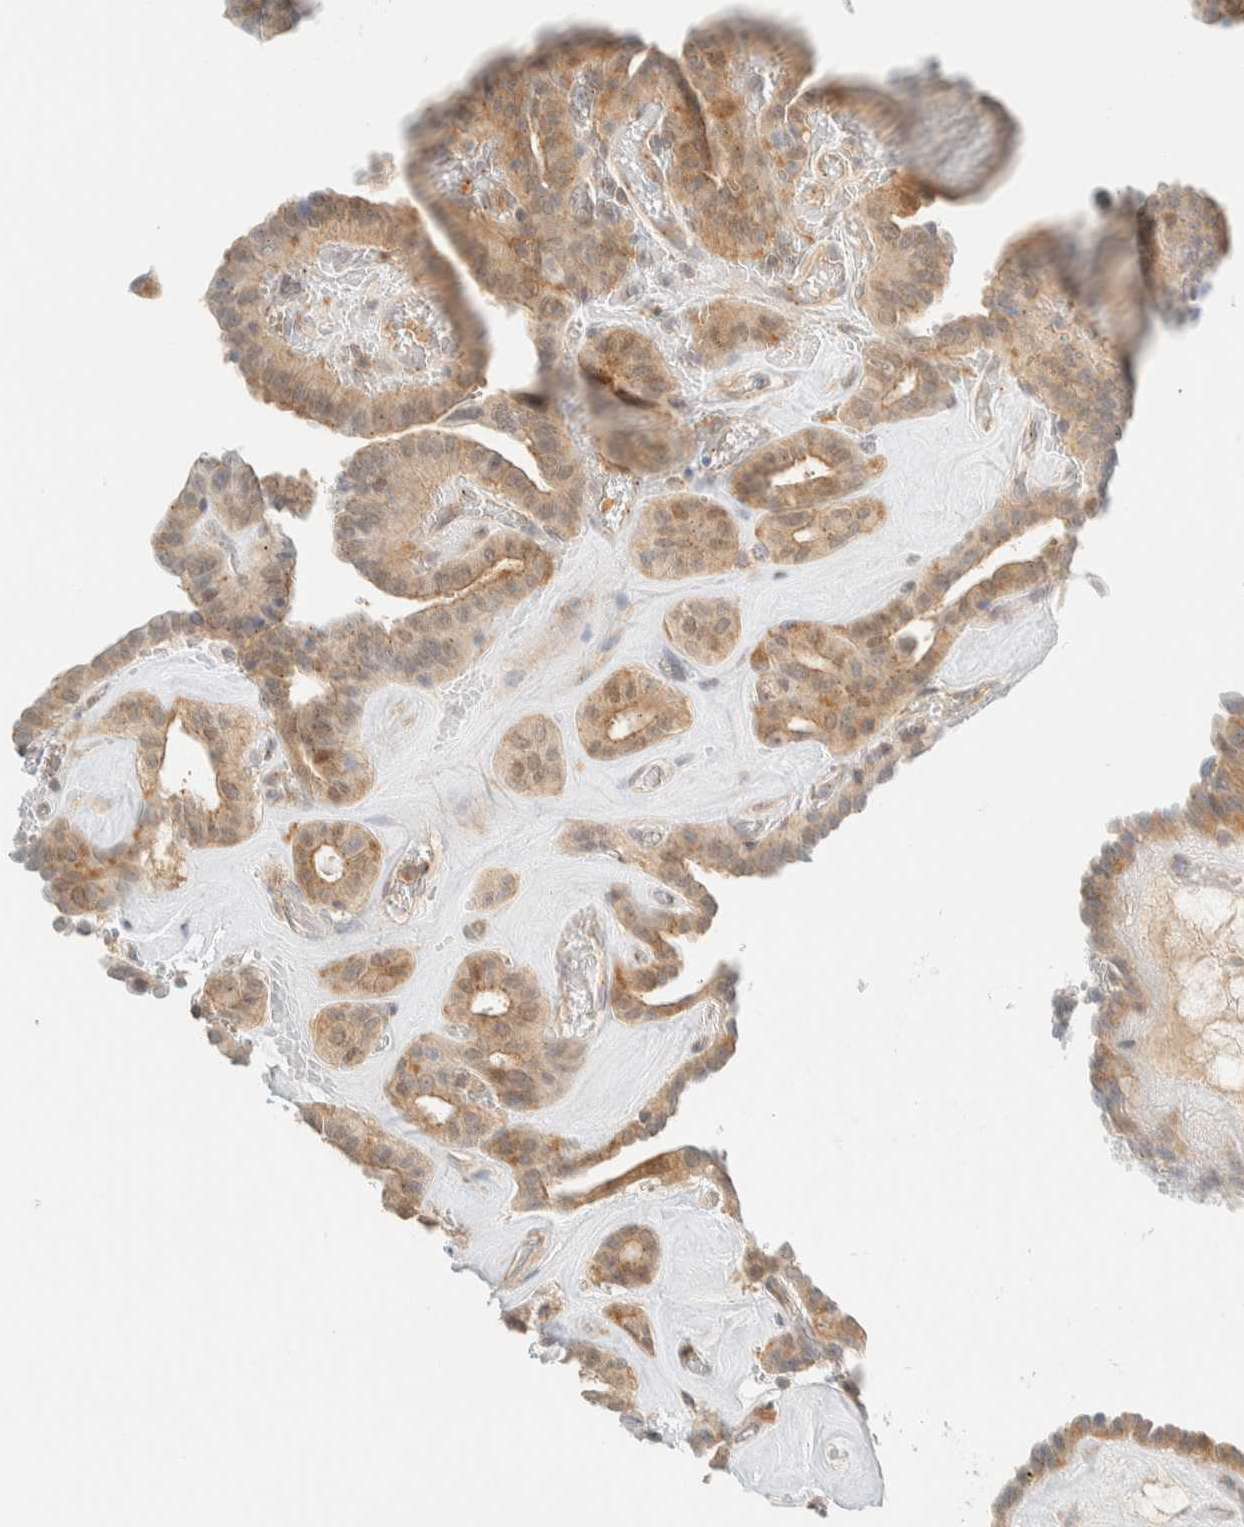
{"staining": {"intensity": "moderate", "quantity": ">75%", "location": "cytoplasmic/membranous"}, "tissue": "thyroid cancer", "cell_type": "Tumor cells", "image_type": "cancer", "snomed": [{"axis": "morphology", "description": "Papillary adenocarcinoma, NOS"}, {"axis": "topography", "description": "Thyroid gland"}], "caption": "Papillary adenocarcinoma (thyroid) stained with IHC exhibits moderate cytoplasmic/membranous expression in approximately >75% of tumor cells.", "gene": "PCYT2", "patient": {"sex": "male", "age": 77}}